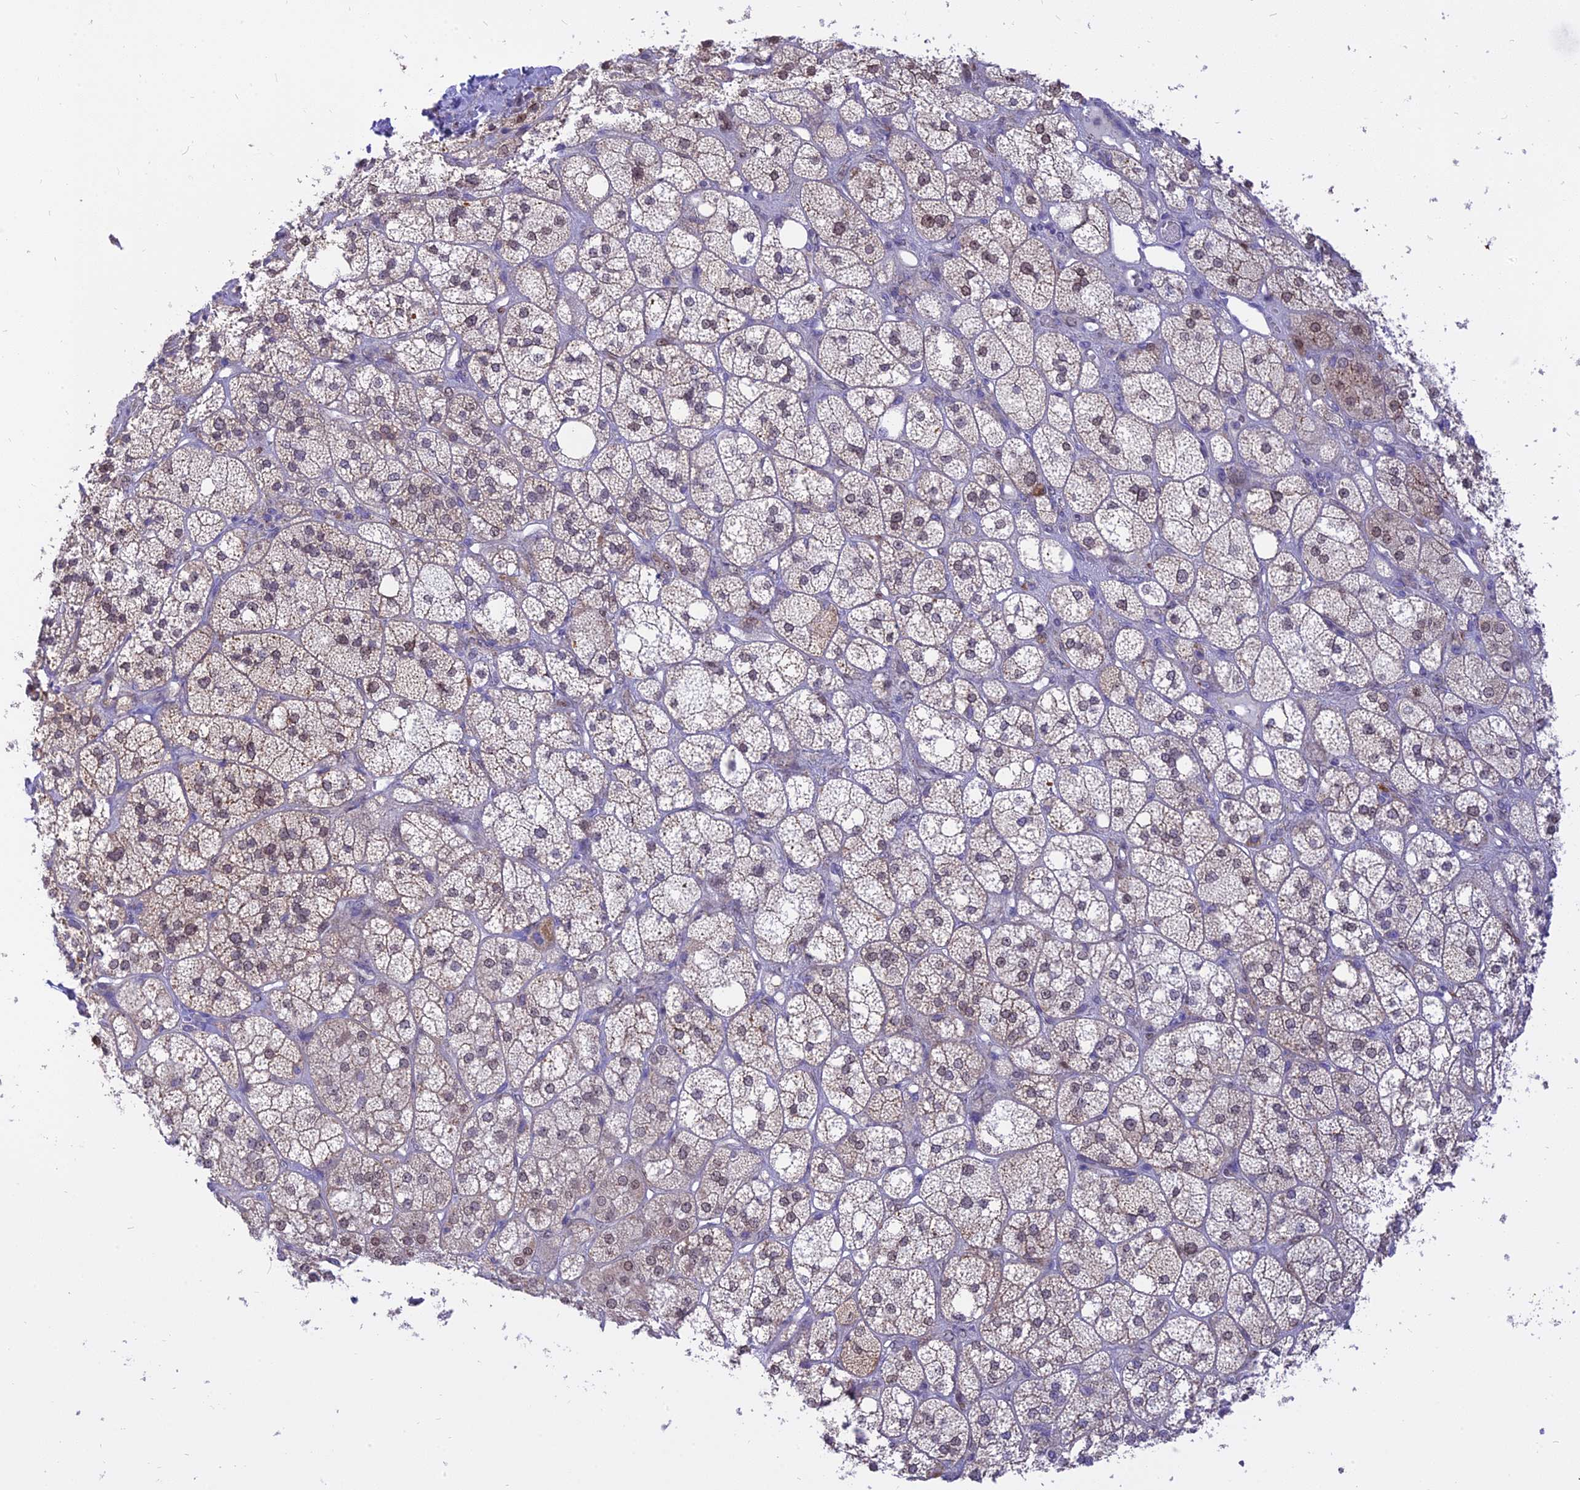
{"staining": {"intensity": "moderate", "quantity": "25%-75%", "location": "cytoplasmic/membranous,nuclear"}, "tissue": "adrenal gland", "cell_type": "Glandular cells", "image_type": "normal", "snomed": [{"axis": "morphology", "description": "Normal tissue, NOS"}, {"axis": "topography", "description": "Adrenal gland"}], "caption": "Immunohistochemistry micrograph of benign human adrenal gland stained for a protein (brown), which shows medium levels of moderate cytoplasmic/membranous,nuclear staining in approximately 25%-75% of glandular cells.", "gene": "CENPV", "patient": {"sex": "male", "age": 61}}